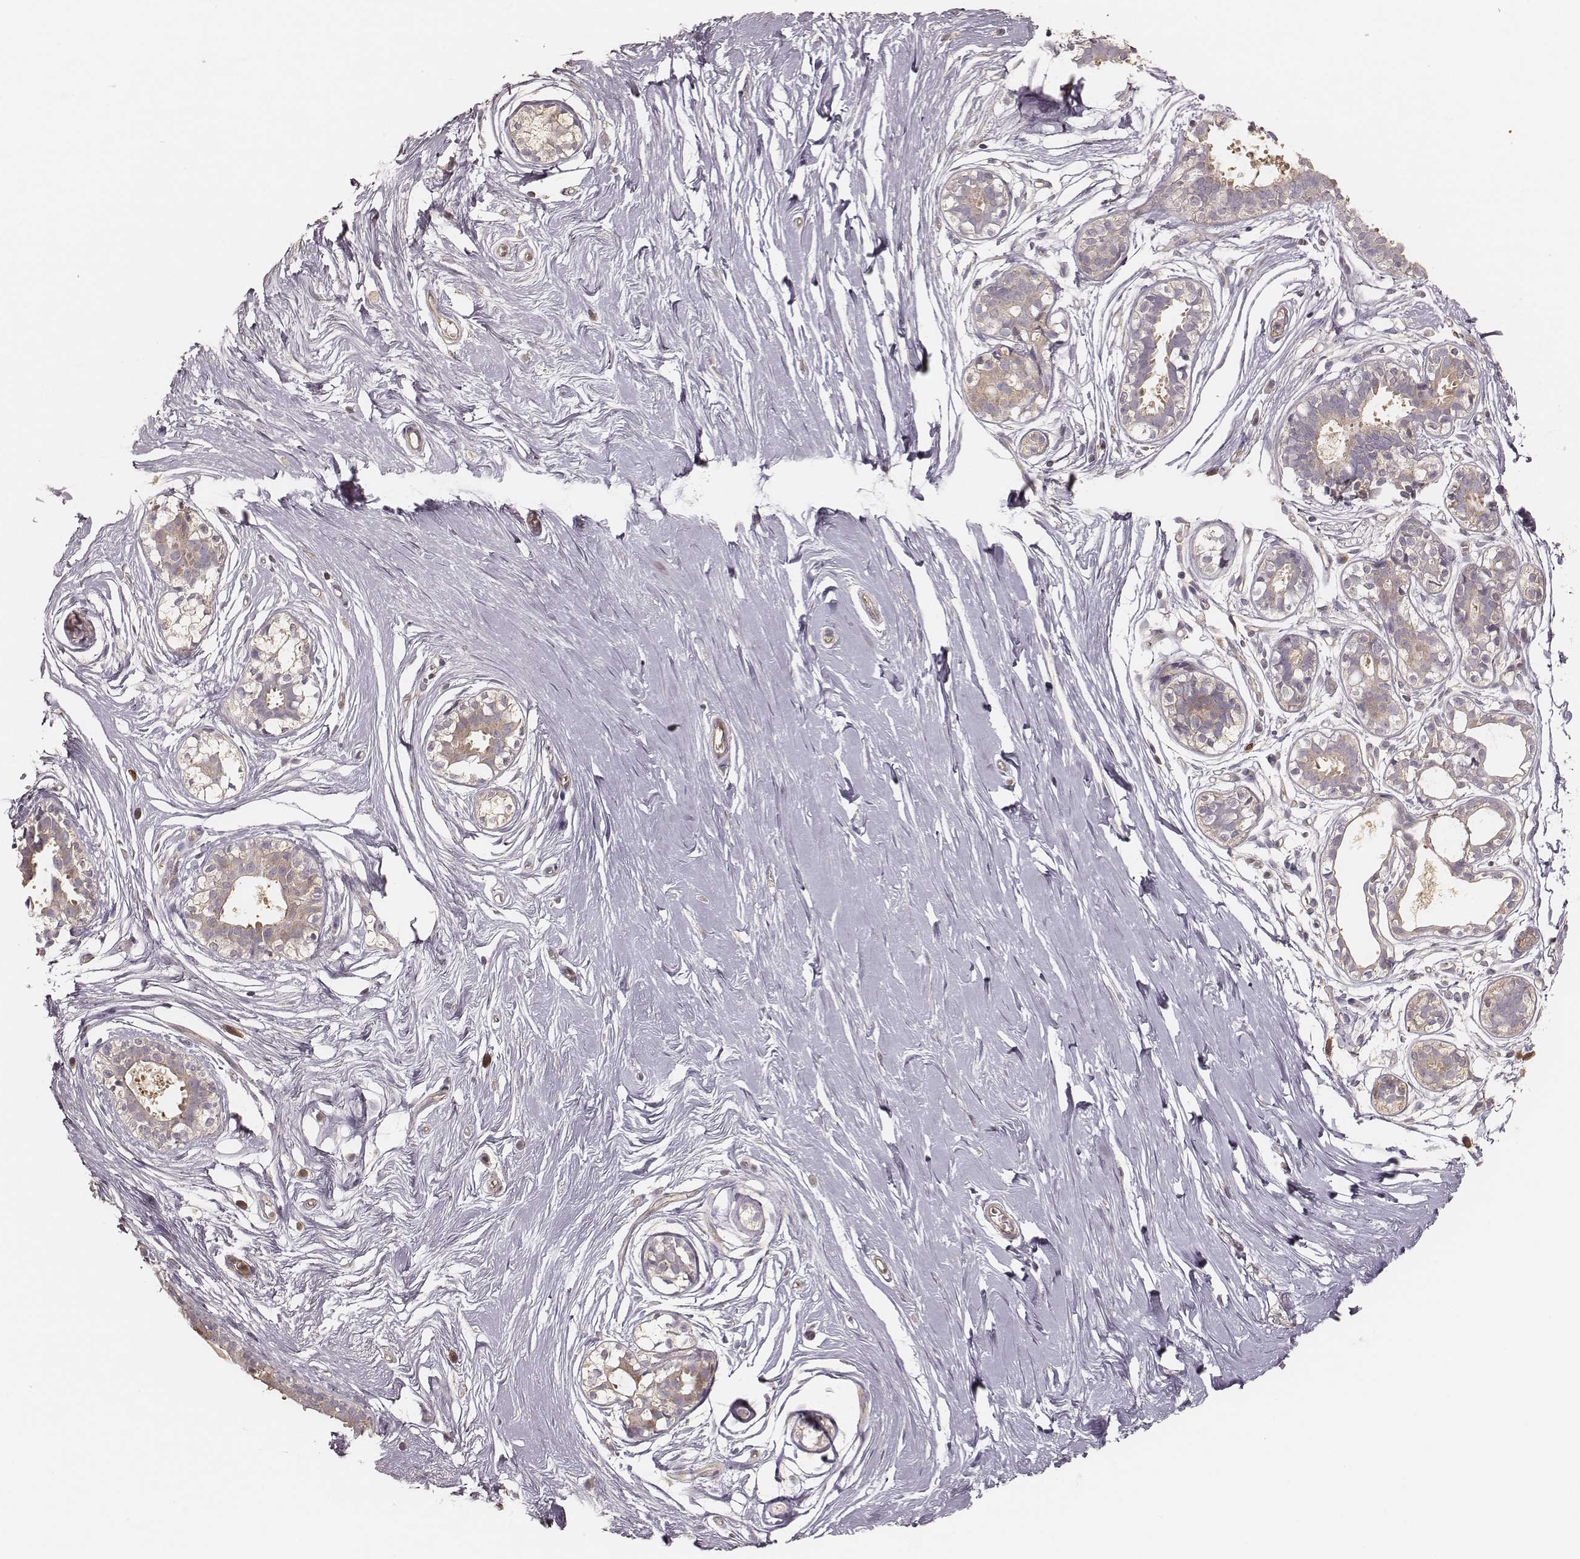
{"staining": {"intensity": "moderate", "quantity": ">75%", "location": "cytoplasmic/membranous"}, "tissue": "breast", "cell_type": "Adipocytes", "image_type": "normal", "snomed": [{"axis": "morphology", "description": "Normal tissue, NOS"}, {"axis": "topography", "description": "Breast"}], "caption": "This image displays IHC staining of normal breast, with medium moderate cytoplasmic/membranous expression in about >75% of adipocytes.", "gene": "CARS1", "patient": {"sex": "female", "age": 49}}